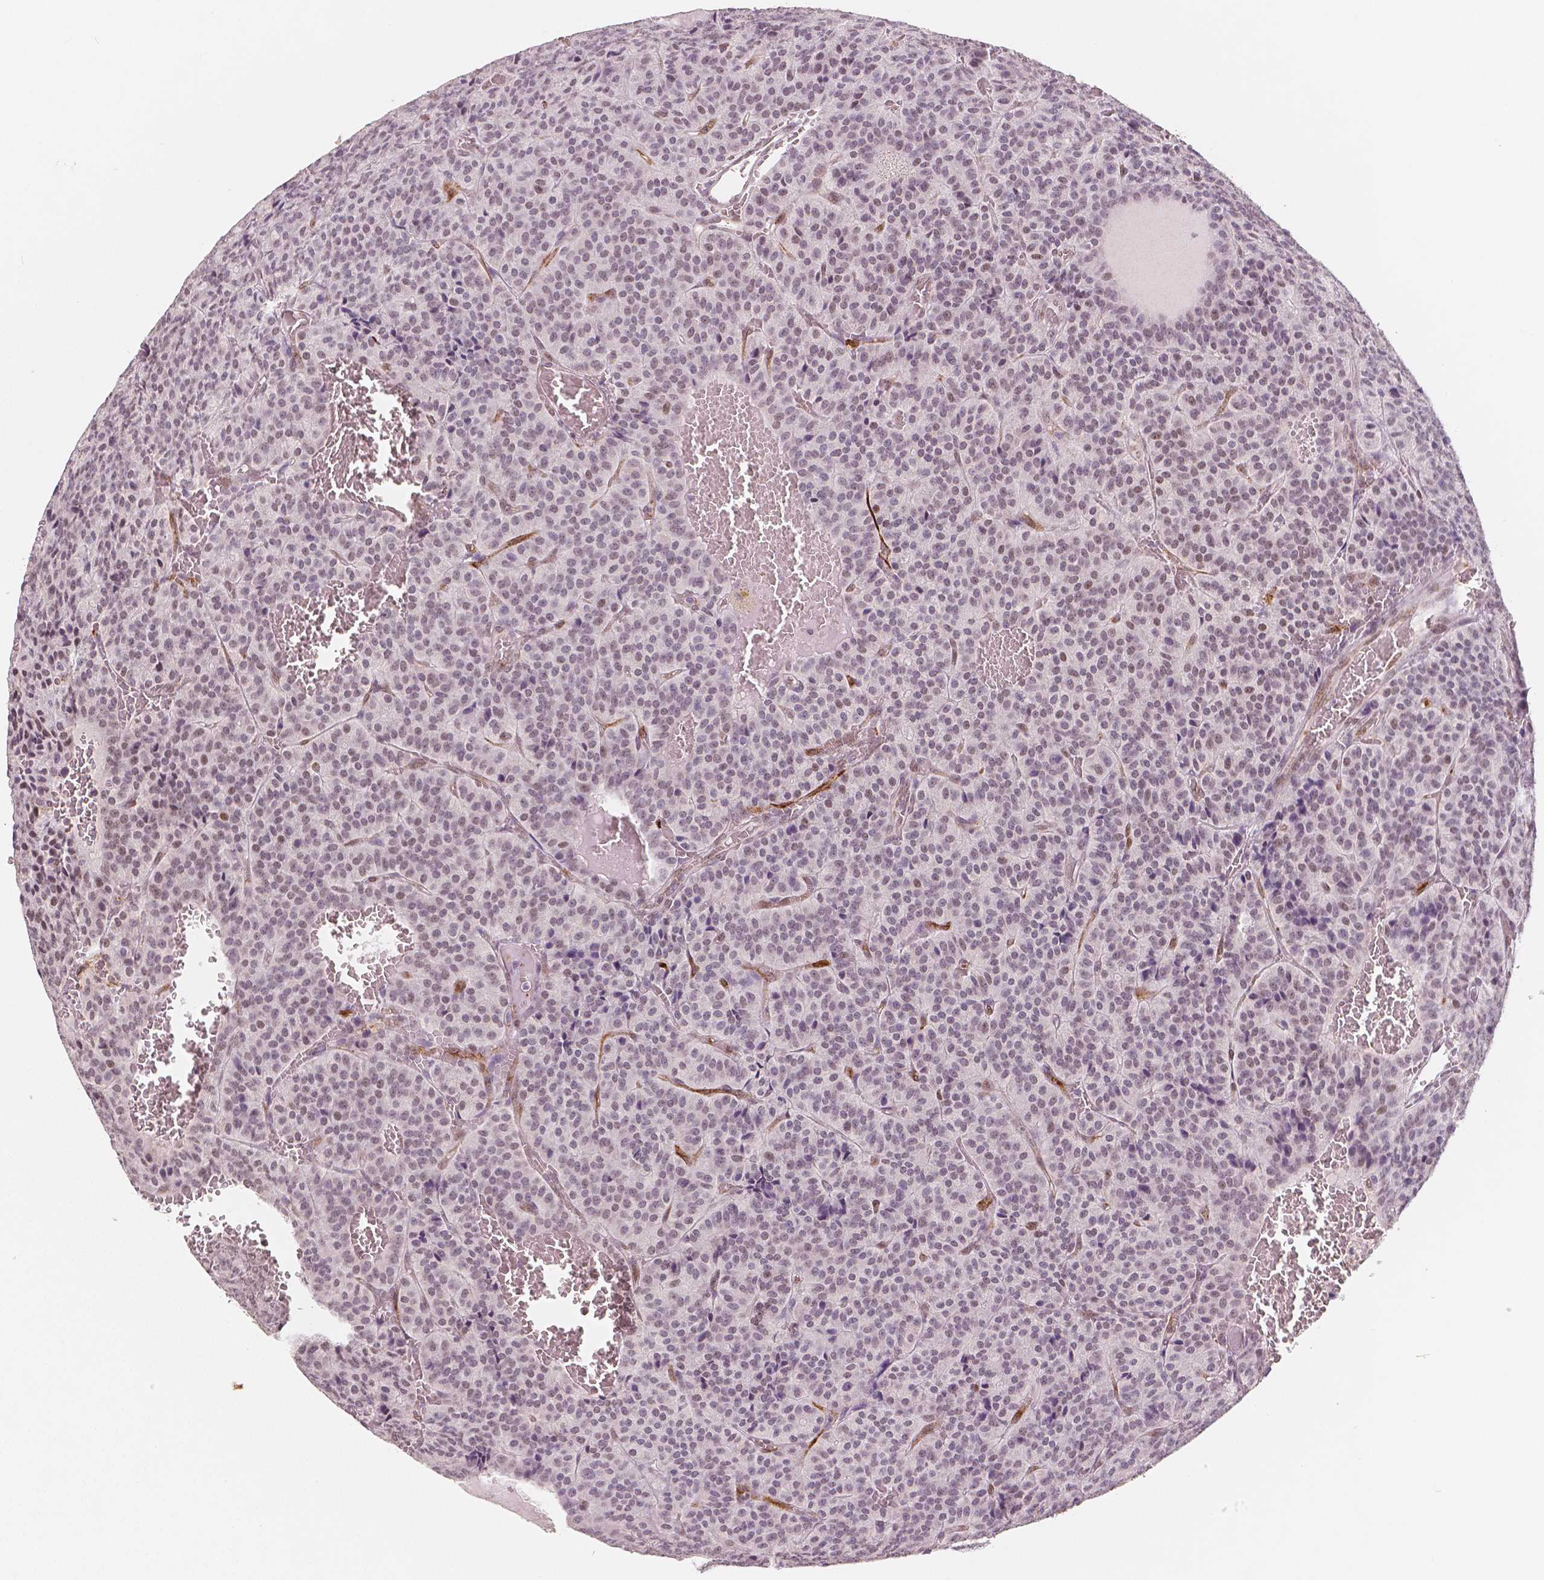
{"staining": {"intensity": "weak", "quantity": "25%-75%", "location": "nuclear"}, "tissue": "carcinoid", "cell_type": "Tumor cells", "image_type": "cancer", "snomed": [{"axis": "morphology", "description": "Carcinoid, malignant, NOS"}, {"axis": "topography", "description": "Lung"}], "caption": "Human malignant carcinoid stained with a brown dye displays weak nuclear positive positivity in about 25%-75% of tumor cells.", "gene": "KDM5B", "patient": {"sex": "male", "age": 70}}